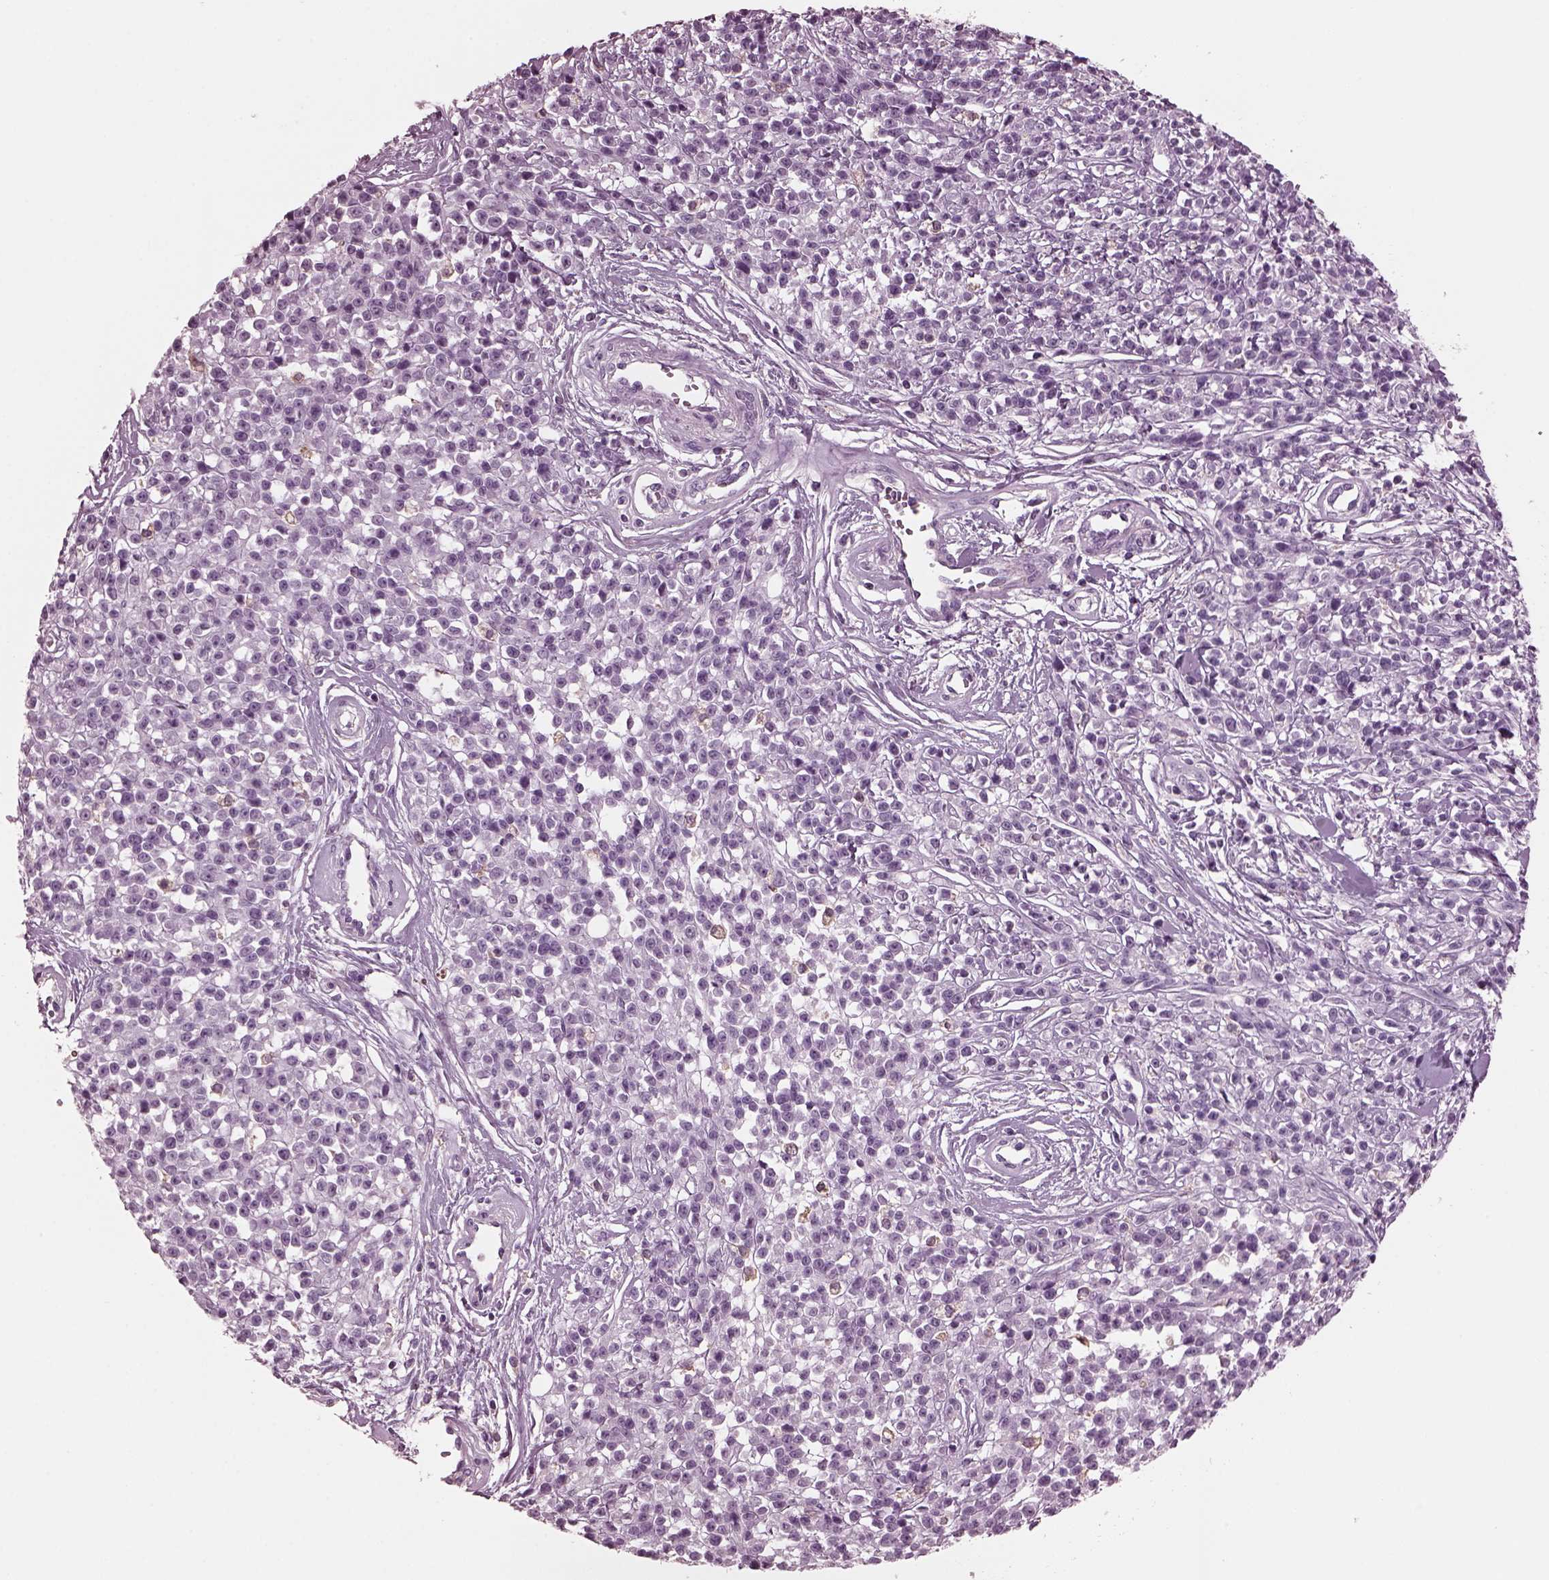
{"staining": {"intensity": "negative", "quantity": "none", "location": "none"}, "tissue": "melanoma", "cell_type": "Tumor cells", "image_type": "cancer", "snomed": [{"axis": "morphology", "description": "Malignant melanoma, NOS"}, {"axis": "topography", "description": "Skin"}, {"axis": "topography", "description": "Skin of trunk"}], "caption": "There is no significant expression in tumor cells of melanoma.", "gene": "GDF11", "patient": {"sex": "male", "age": 74}}